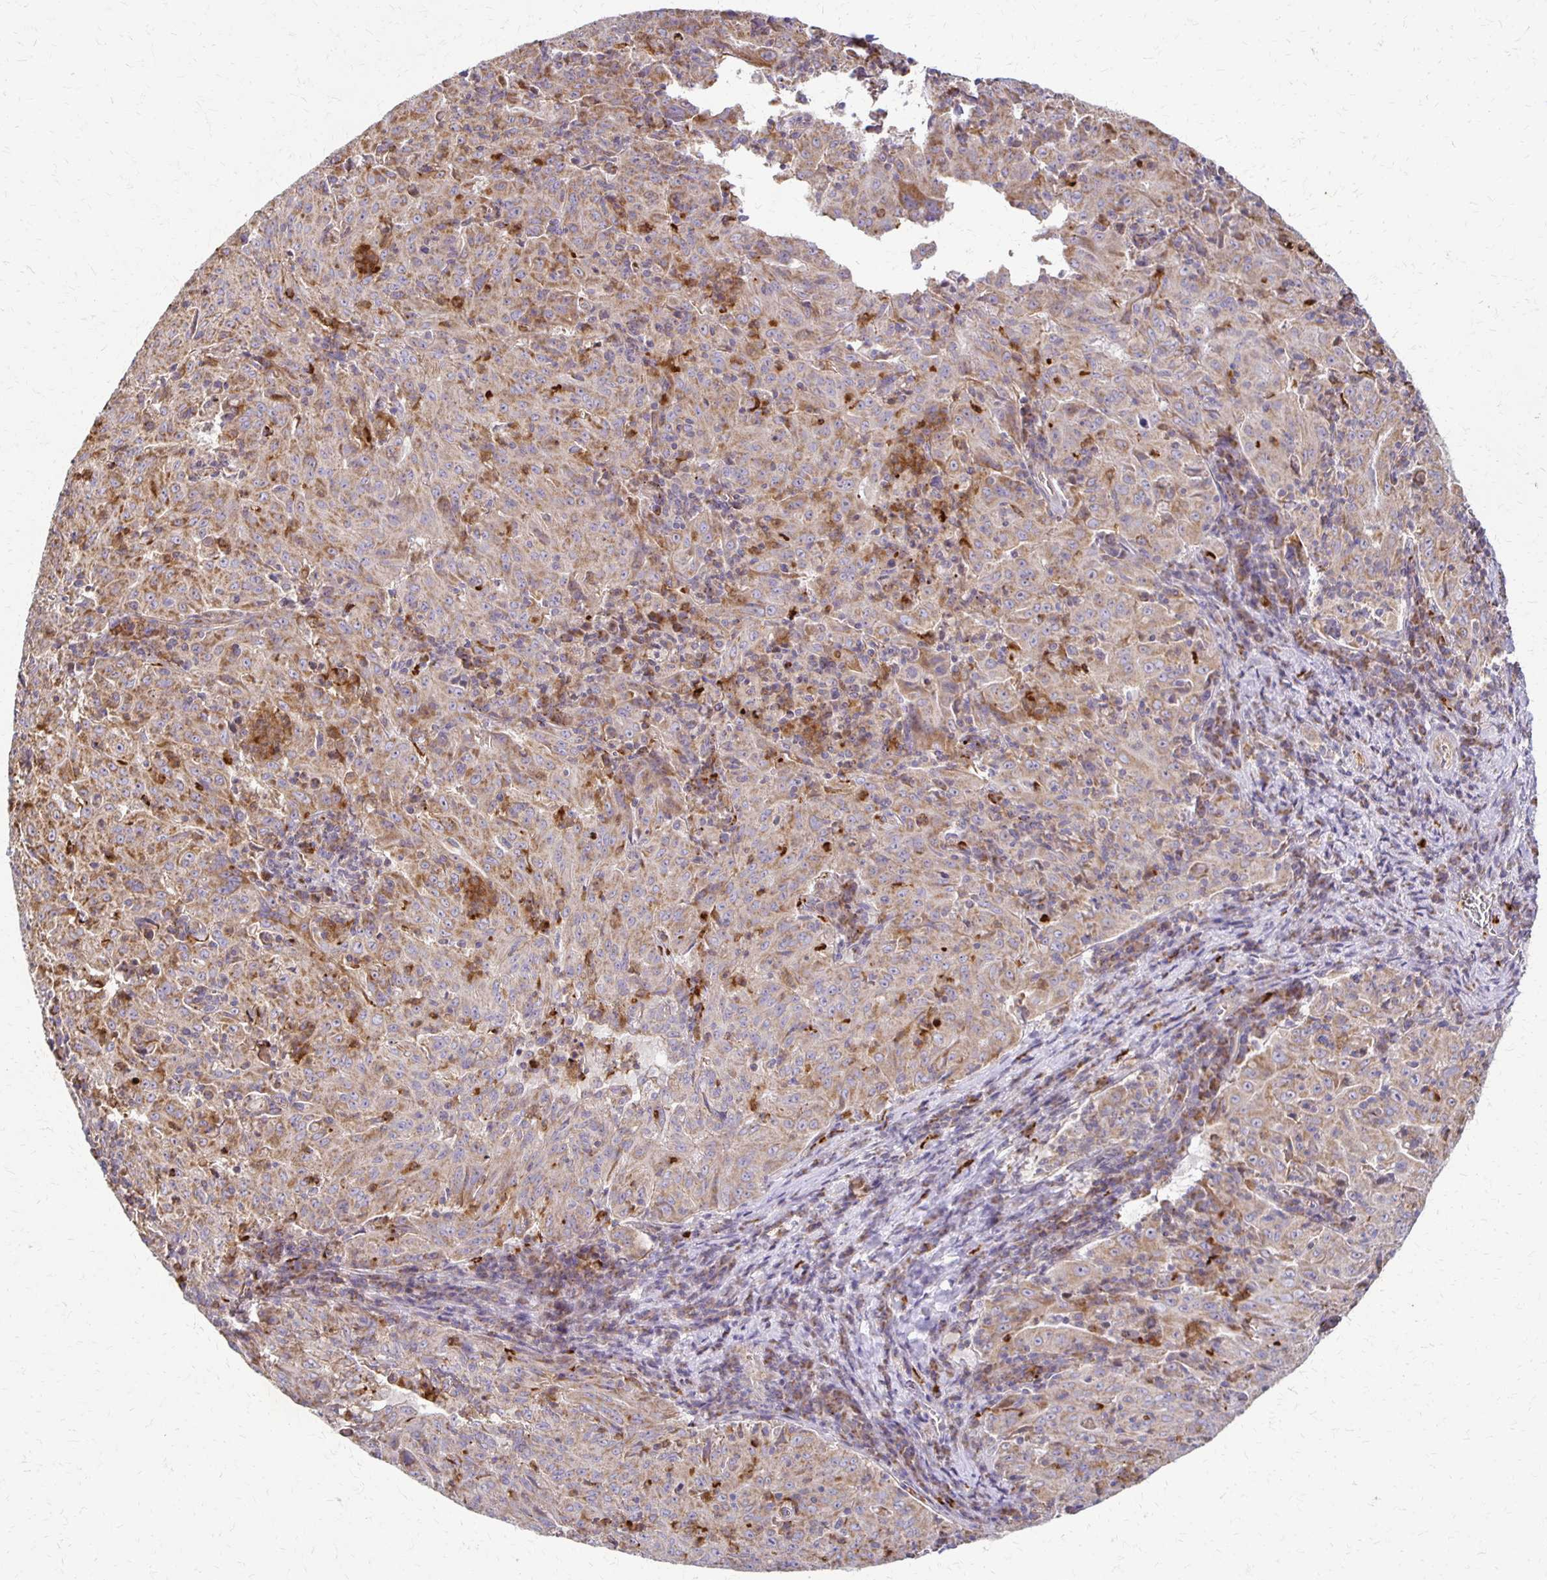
{"staining": {"intensity": "weak", "quantity": "25%-75%", "location": "cytoplasmic/membranous"}, "tissue": "pancreatic cancer", "cell_type": "Tumor cells", "image_type": "cancer", "snomed": [{"axis": "morphology", "description": "Adenocarcinoma, NOS"}, {"axis": "topography", "description": "Pancreas"}], "caption": "This image shows IHC staining of pancreatic cancer, with low weak cytoplasmic/membranous staining in about 25%-75% of tumor cells.", "gene": "EIF4EBP2", "patient": {"sex": "male", "age": 63}}